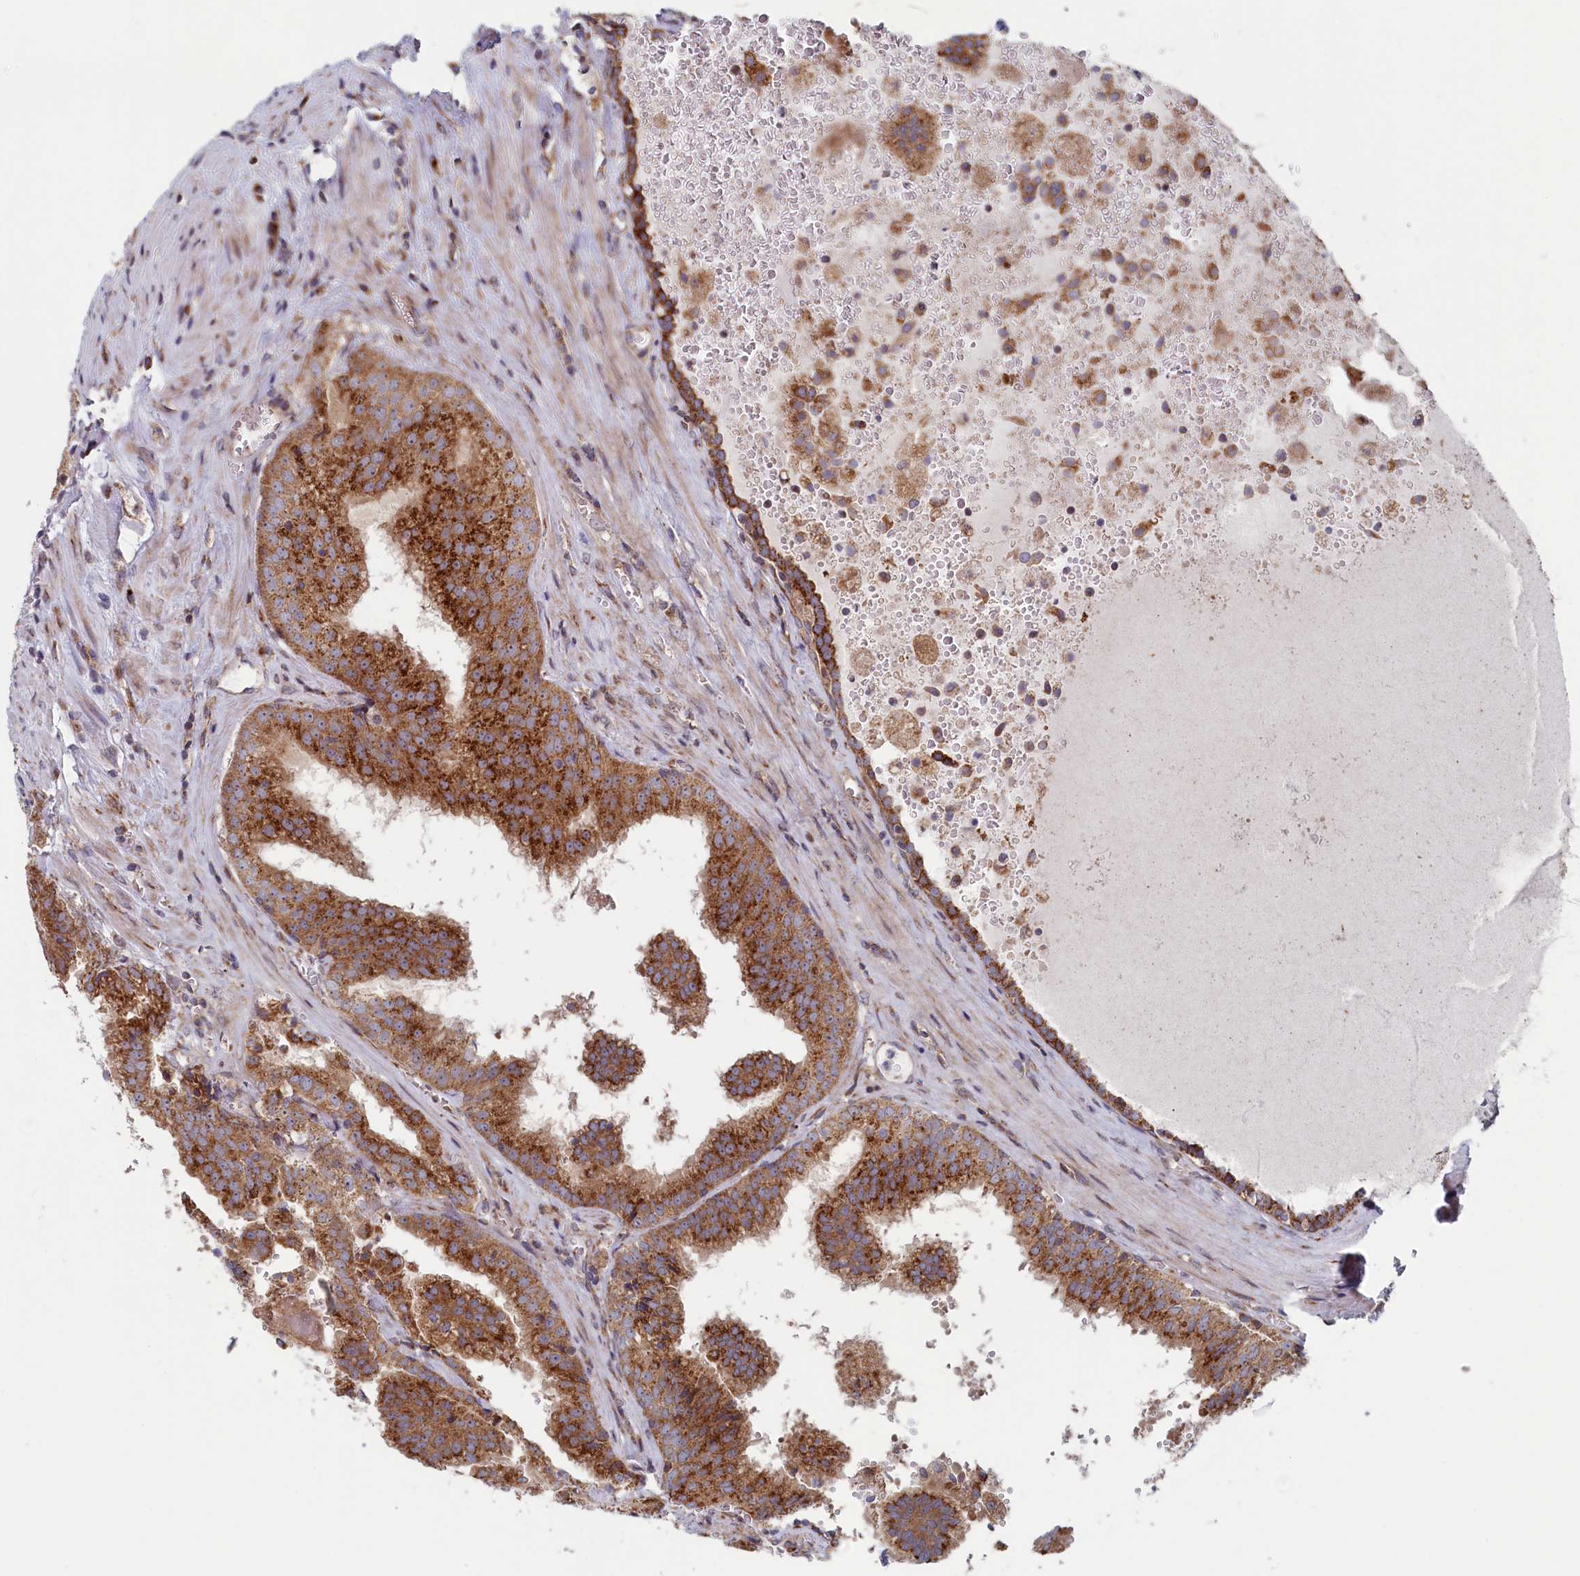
{"staining": {"intensity": "moderate", "quantity": ">75%", "location": "cytoplasmic/membranous"}, "tissue": "prostate cancer", "cell_type": "Tumor cells", "image_type": "cancer", "snomed": [{"axis": "morphology", "description": "Adenocarcinoma, High grade"}, {"axis": "topography", "description": "Prostate"}], "caption": "Prostate cancer (adenocarcinoma (high-grade)) tissue displays moderate cytoplasmic/membranous positivity in about >75% of tumor cells, visualized by immunohistochemistry.", "gene": "MTFMT", "patient": {"sex": "male", "age": 68}}